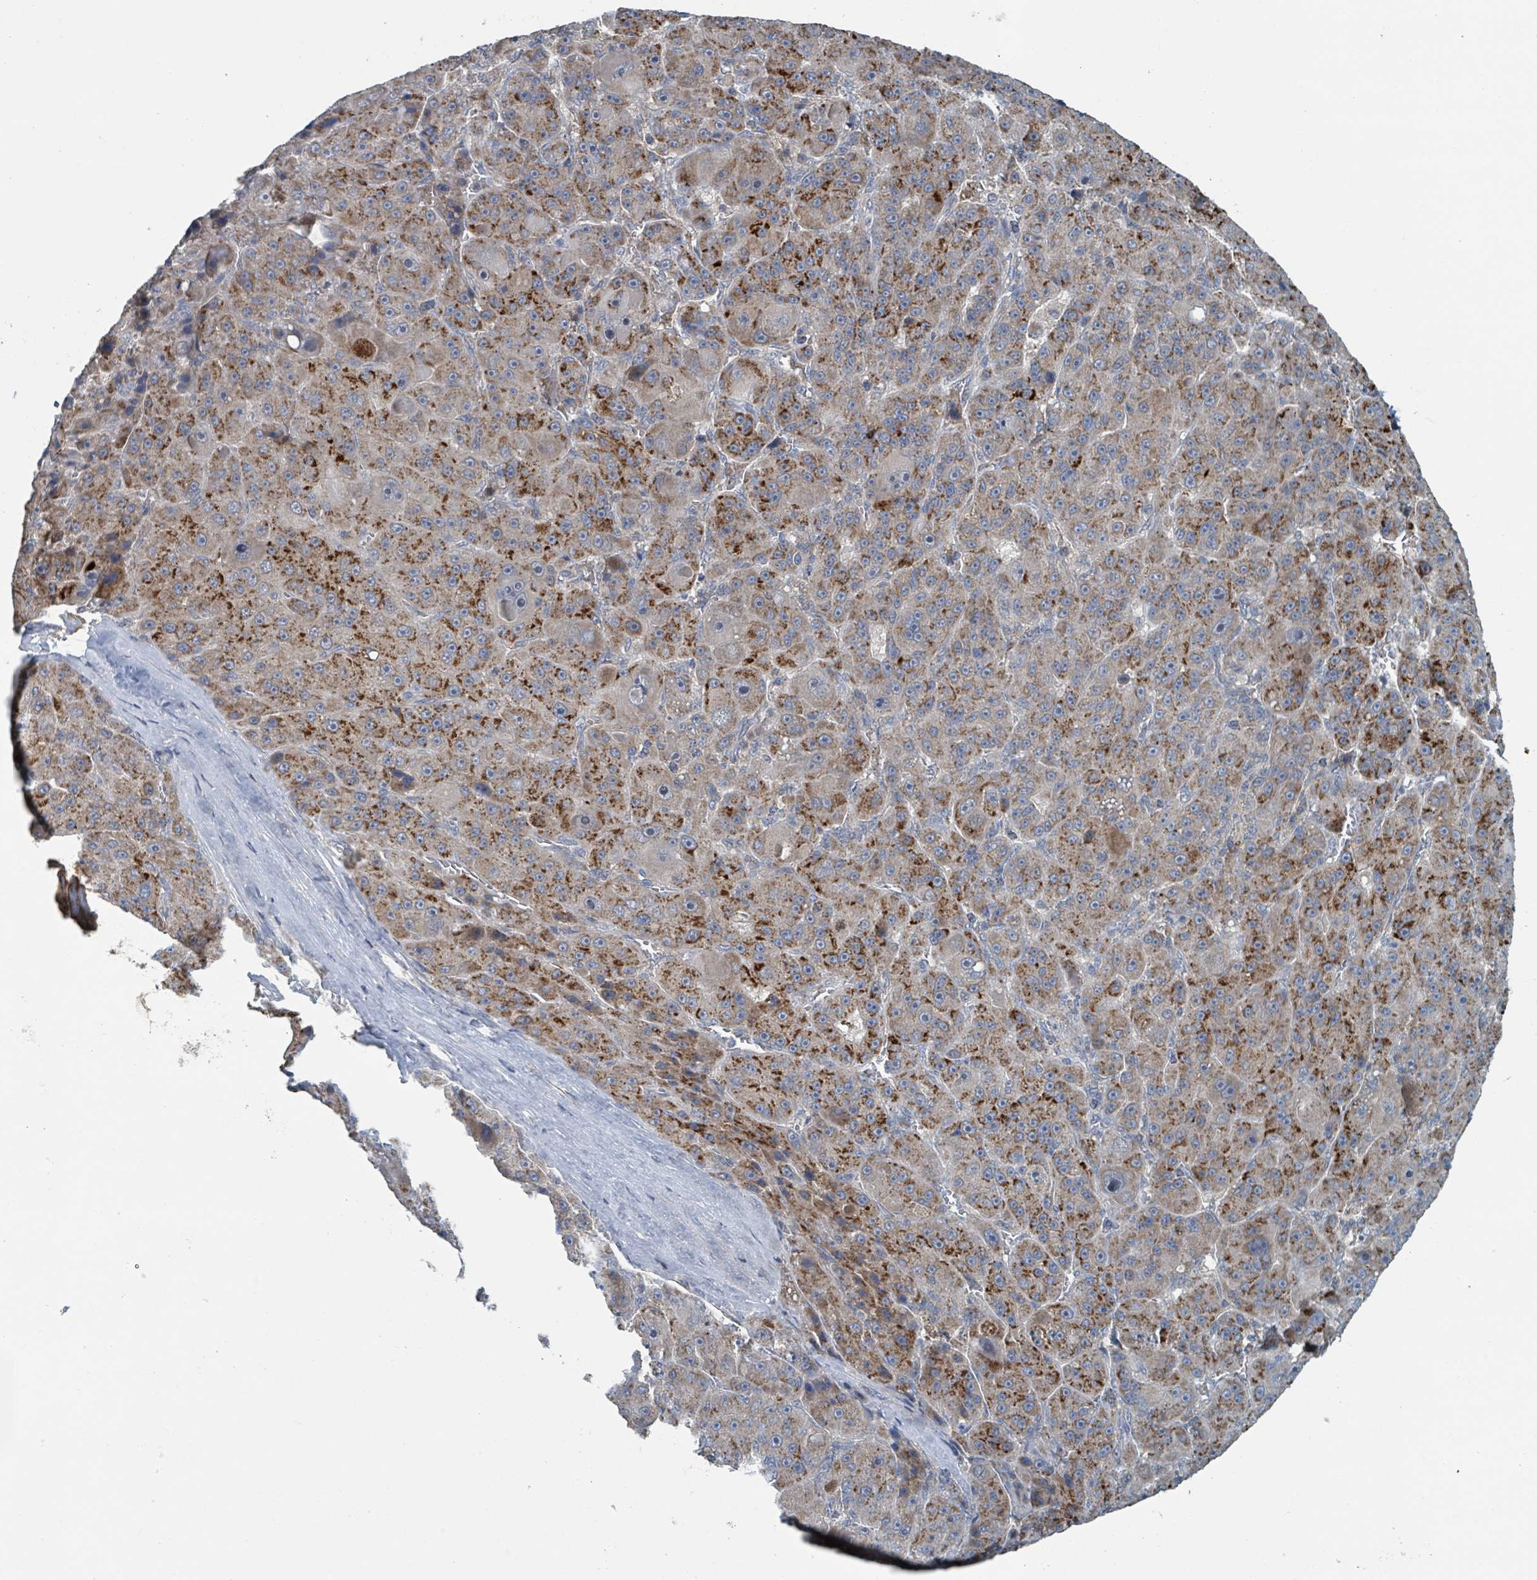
{"staining": {"intensity": "strong", "quantity": "25%-75%", "location": "cytoplasmic/membranous"}, "tissue": "liver cancer", "cell_type": "Tumor cells", "image_type": "cancer", "snomed": [{"axis": "morphology", "description": "Carcinoma, Hepatocellular, NOS"}, {"axis": "topography", "description": "Liver"}], "caption": "The image shows staining of liver cancer, revealing strong cytoplasmic/membranous protein positivity (brown color) within tumor cells.", "gene": "ACBD4", "patient": {"sex": "male", "age": 76}}